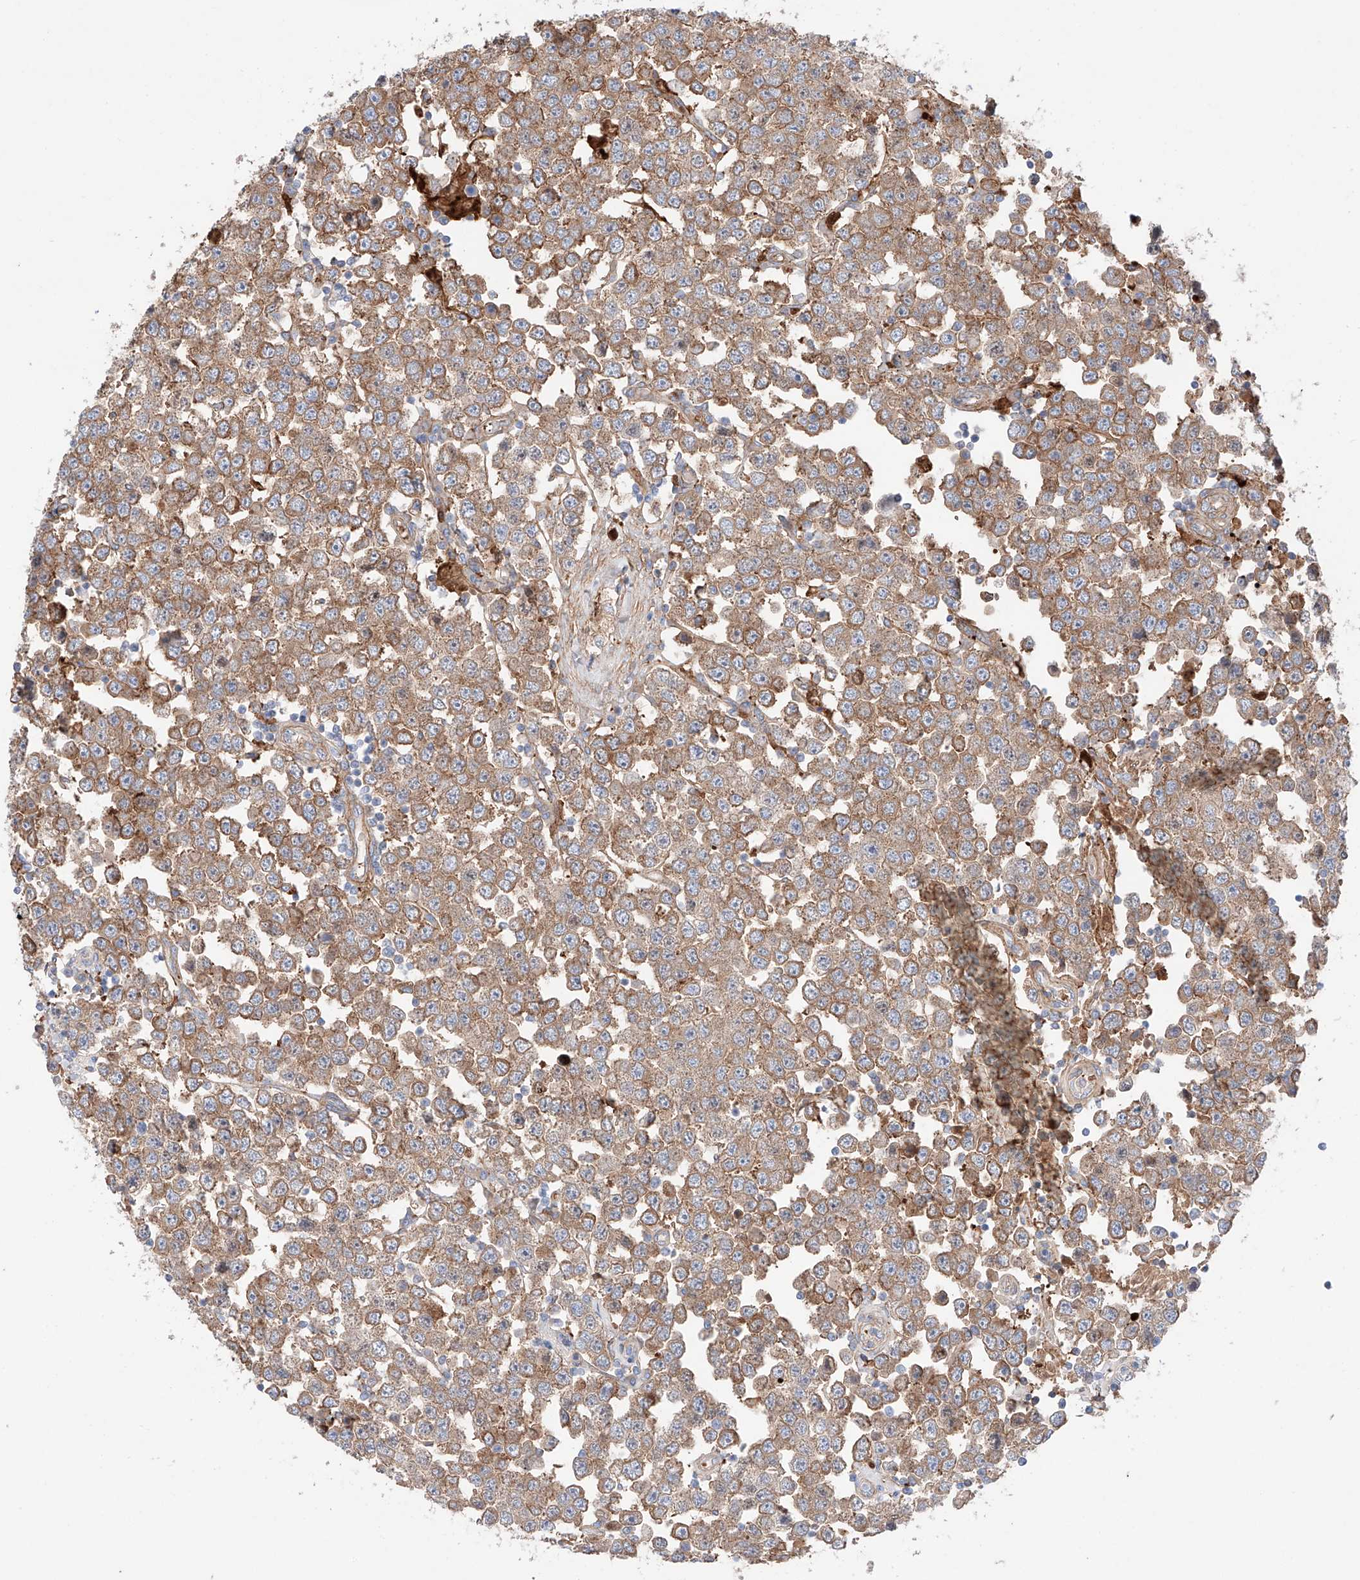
{"staining": {"intensity": "moderate", "quantity": ">75%", "location": "cytoplasmic/membranous"}, "tissue": "testis cancer", "cell_type": "Tumor cells", "image_type": "cancer", "snomed": [{"axis": "morphology", "description": "Seminoma, NOS"}, {"axis": "topography", "description": "Testis"}], "caption": "Testis seminoma stained with a protein marker demonstrates moderate staining in tumor cells.", "gene": "PGGT1B", "patient": {"sex": "male", "age": 28}}